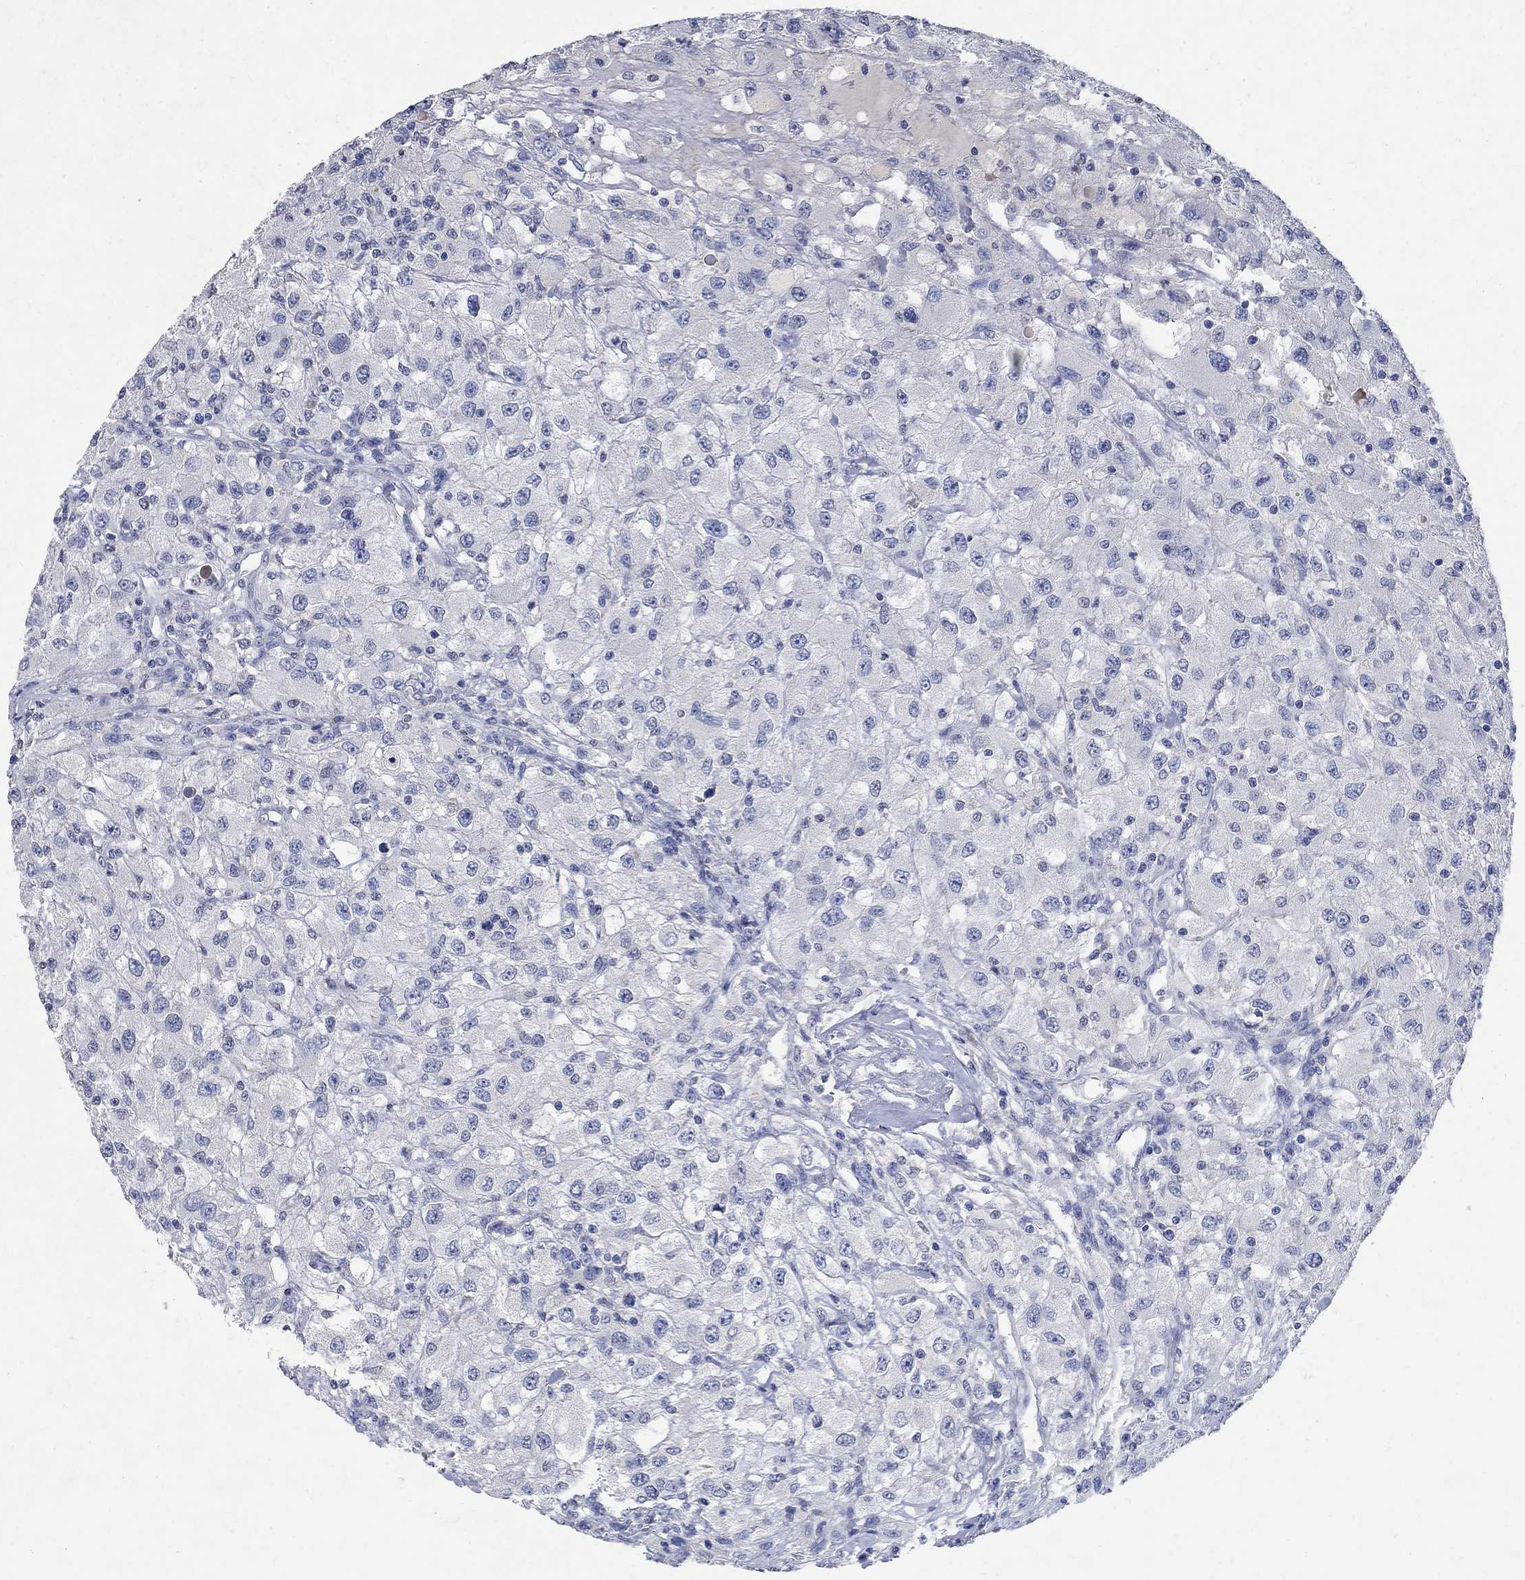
{"staining": {"intensity": "negative", "quantity": "none", "location": "none"}, "tissue": "renal cancer", "cell_type": "Tumor cells", "image_type": "cancer", "snomed": [{"axis": "morphology", "description": "Adenocarcinoma, NOS"}, {"axis": "topography", "description": "Kidney"}], "caption": "High magnification brightfield microscopy of renal cancer stained with DAB (brown) and counterstained with hematoxylin (blue): tumor cells show no significant expression.", "gene": "TMEM169", "patient": {"sex": "female", "age": 67}}